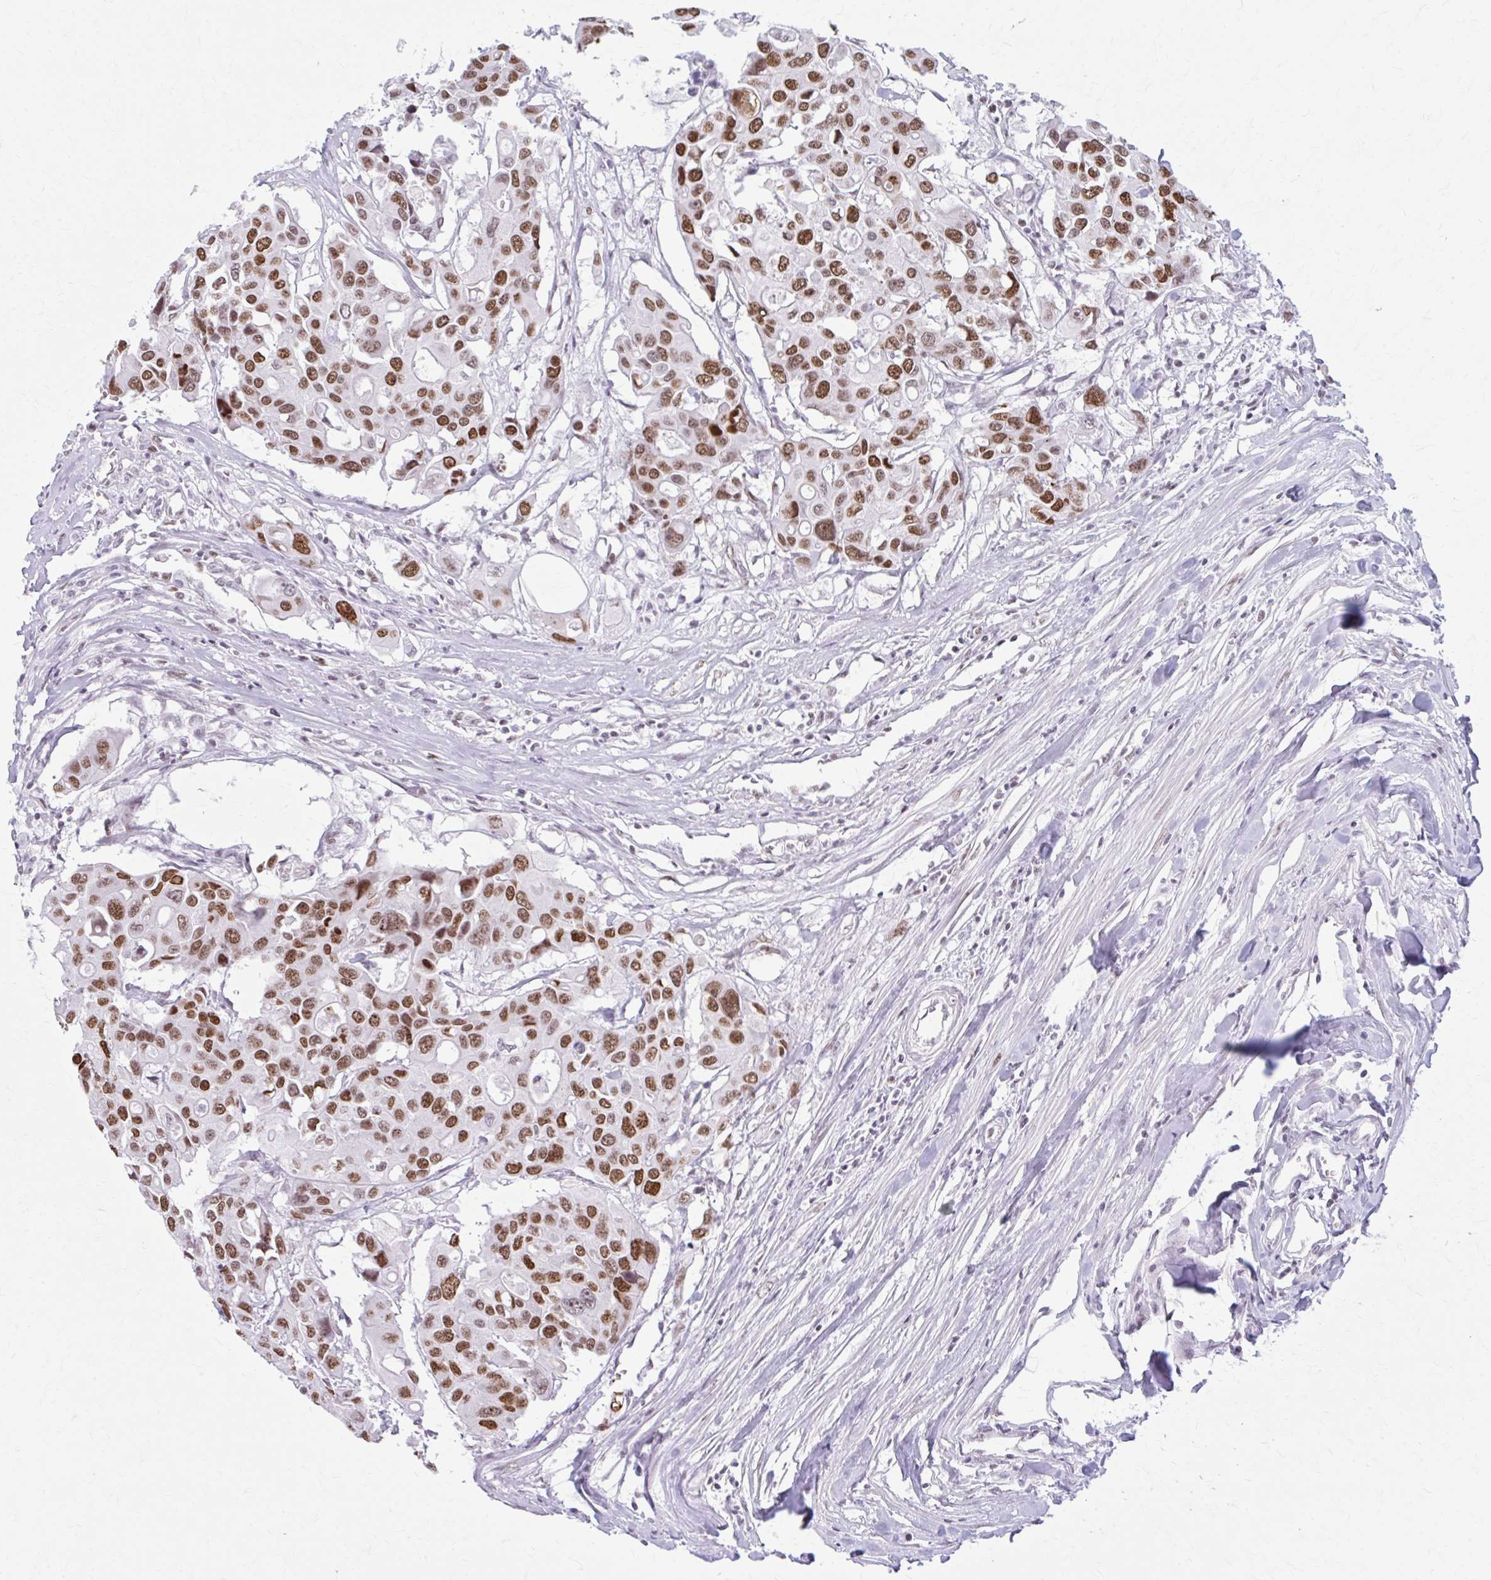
{"staining": {"intensity": "moderate", "quantity": ">75%", "location": "nuclear"}, "tissue": "colorectal cancer", "cell_type": "Tumor cells", "image_type": "cancer", "snomed": [{"axis": "morphology", "description": "Adenocarcinoma, NOS"}, {"axis": "topography", "description": "Colon"}], "caption": "Colorectal cancer (adenocarcinoma) was stained to show a protein in brown. There is medium levels of moderate nuclear positivity in about >75% of tumor cells.", "gene": "PABIR1", "patient": {"sex": "male", "age": 77}}